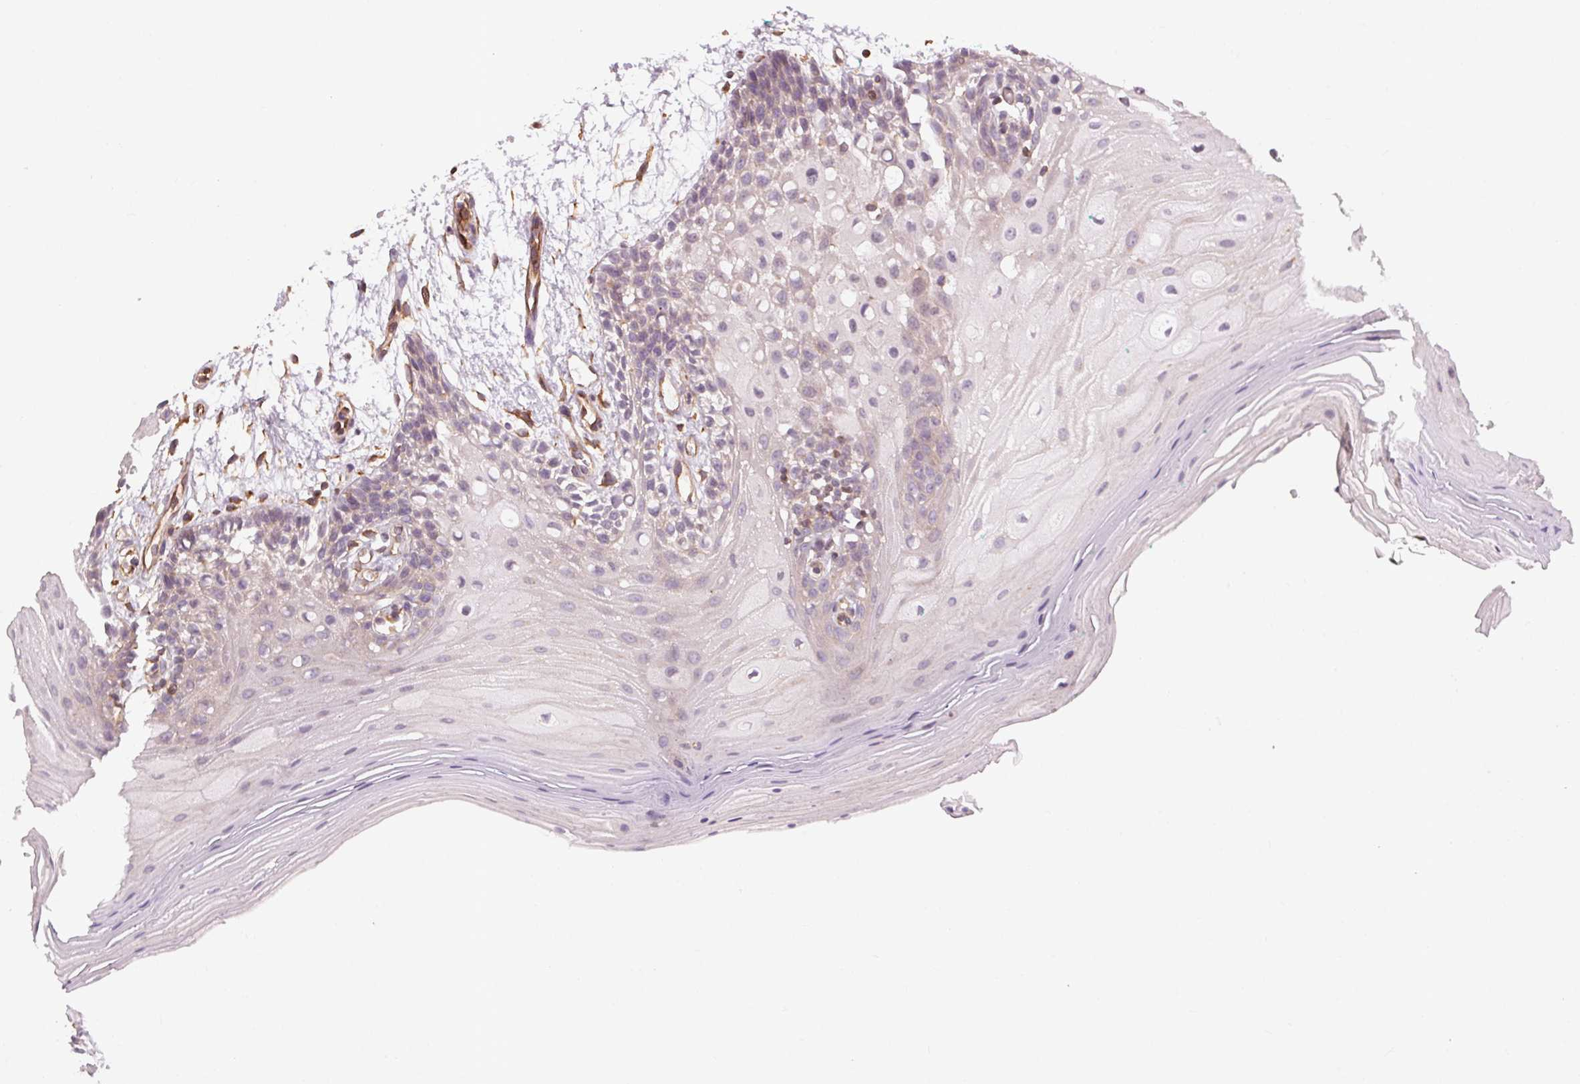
{"staining": {"intensity": "negative", "quantity": "none", "location": "none"}, "tissue": "oral mucosa", "cell_type": "Squamous epithelial cells", "image_type": "normal", "snomed": [{"axis": "morphology", "description": "Normal tissue, NOS"}, {"axis": "morphology", "description": "Squamous cell carcinoma, NOS"}, {"axis": "topography", "description": "Oral tissue"}, {"axis": "topography", "description": "Tounge, NOS"}, {"axis": "topography", "description": "Head-Neck"}], "caption": "IHC histopathology image of unremarkable oral mucosa stained for a protein (brown), which demonstrates no positivity in squamous epithelial cells.", "gene": "CCSER1", "patient": {"sex": "male", "age": 62}}